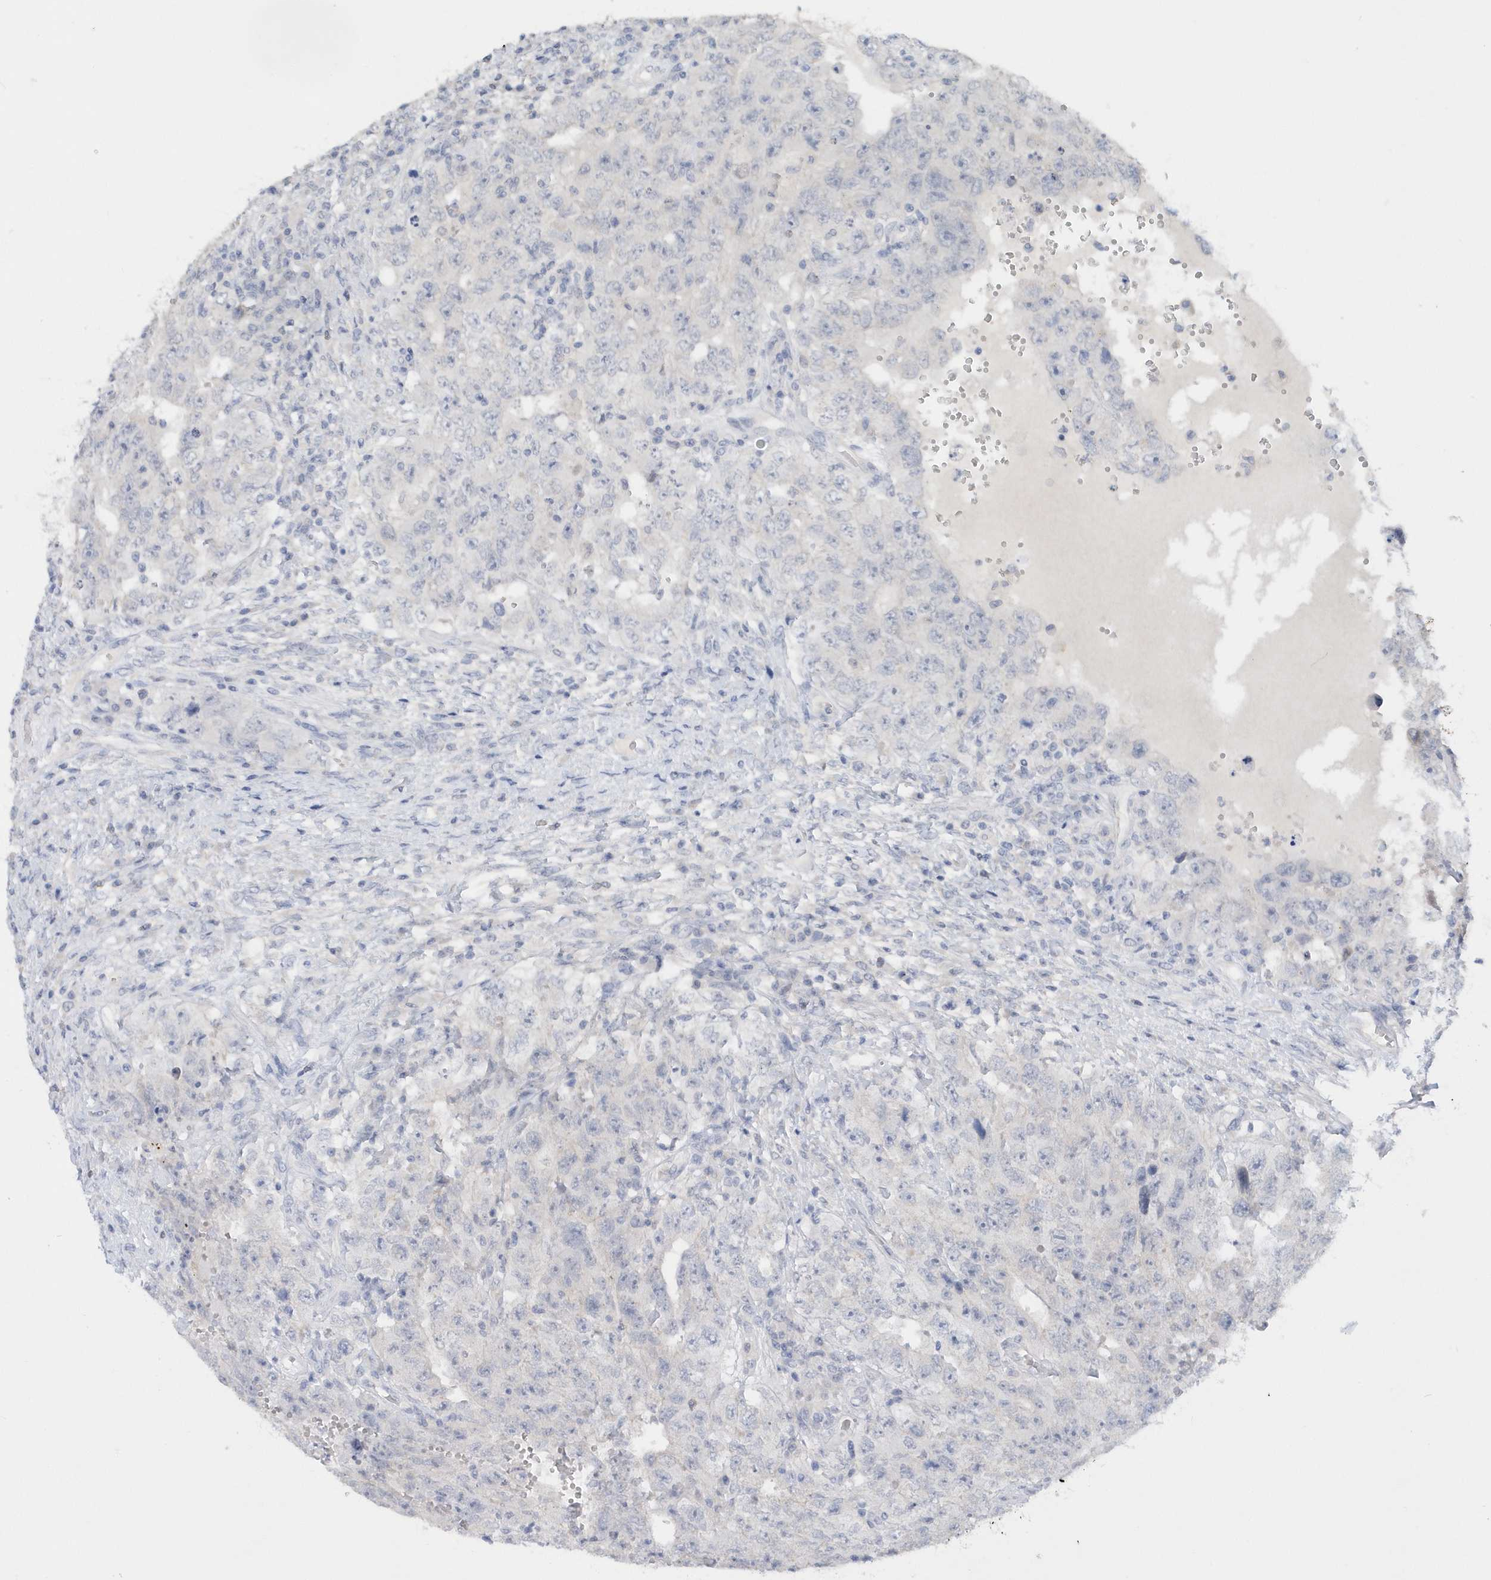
{"staining": {"intensity": "negative", "quantity": "none", "location": "none"}, "tissue": "testis cancer", "cell_type": "Tumor cells", "image_type": "cancer", "snomed": [{"axis": "morphology", "description": "Carcinoma, Embryonal, NOS"}, {"axis": "topography", "description": "Testis"}], "caption": "The immunohistochemistry photomicrograph has no significant positivity in tumor cells of testis cancer tissue.", "gene": "RPE", "patient": {"sex": "male", "age": 26}}